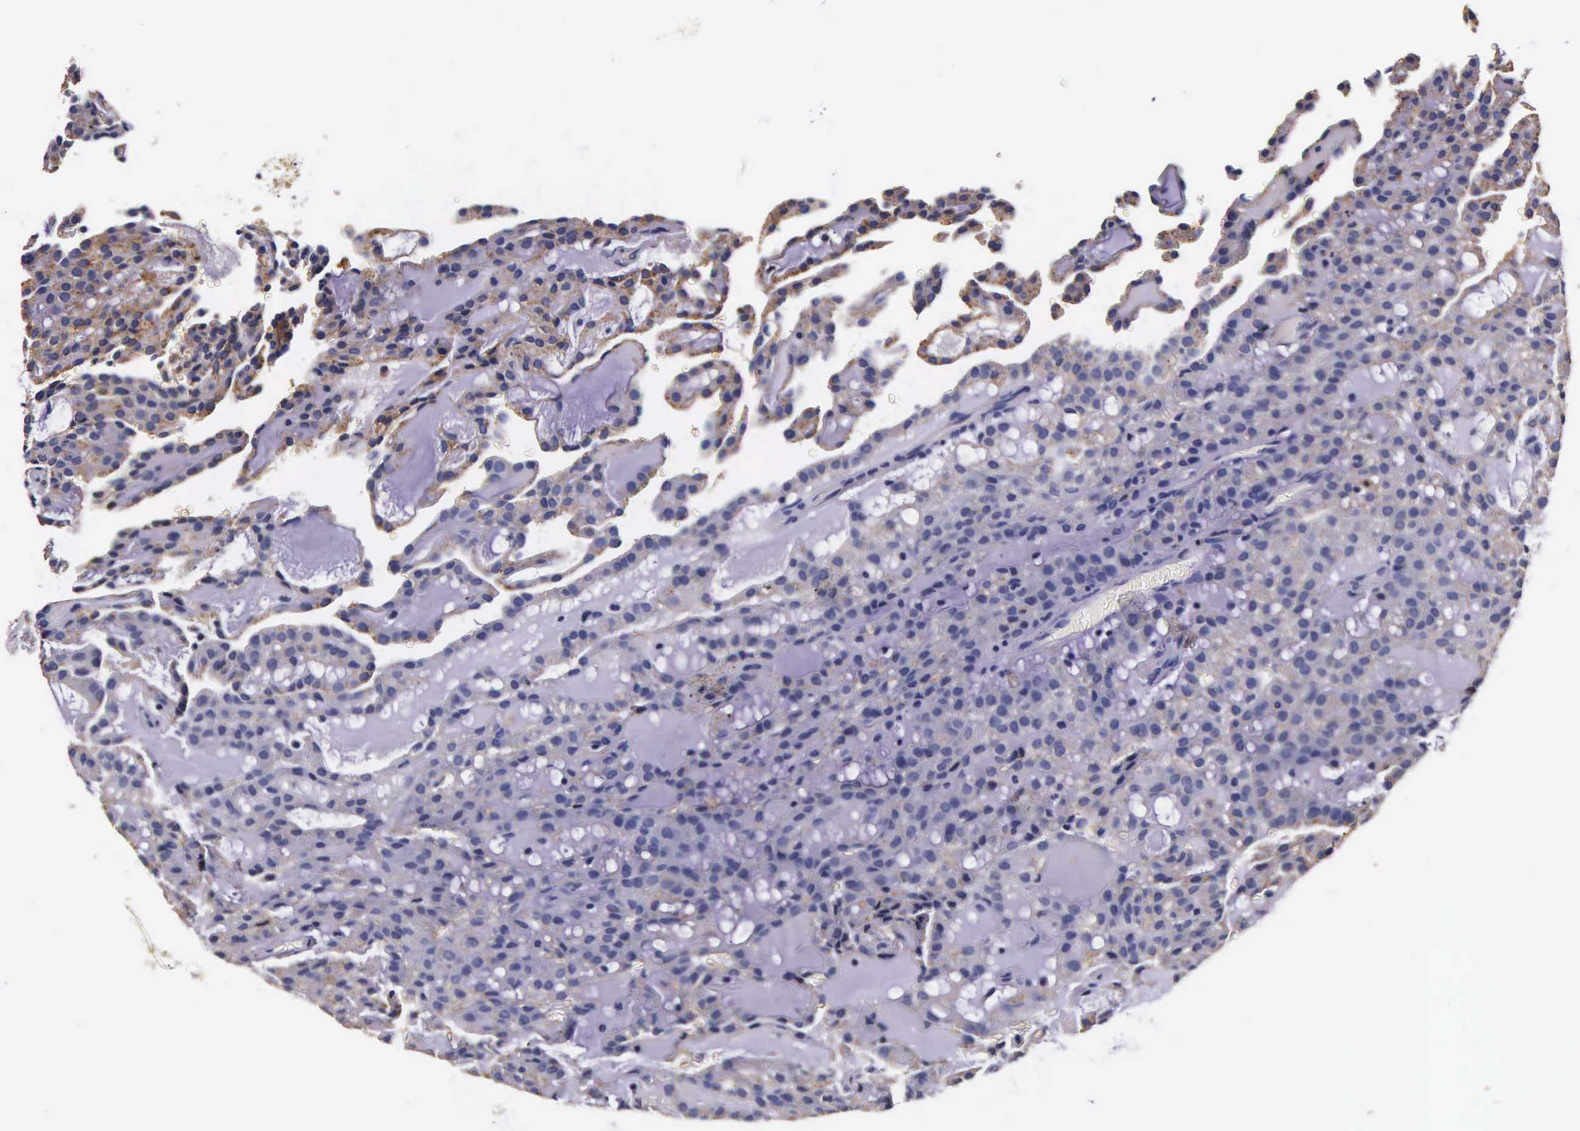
{"staining": {"intensity": "moderate", "quantity": "25%-75%", "location": "cytoplasmic/membranous"}, "tissue": "renal cancer", "cell_type": "Tumor cells", "image_type": "cancer", "snomed": [{"axis": "morphology", "description": "Adenocarcinoma, NOS"}, {"axis": "topography", "description": "Kidney"}], "caption": "An image of adenocarcinoma (renal) stained for a protein displays moderate cytoplasmic/membranous brown staining in tumor cells.", "gene": "CTSB", "patient": {"sex": "male", "age": 63}}